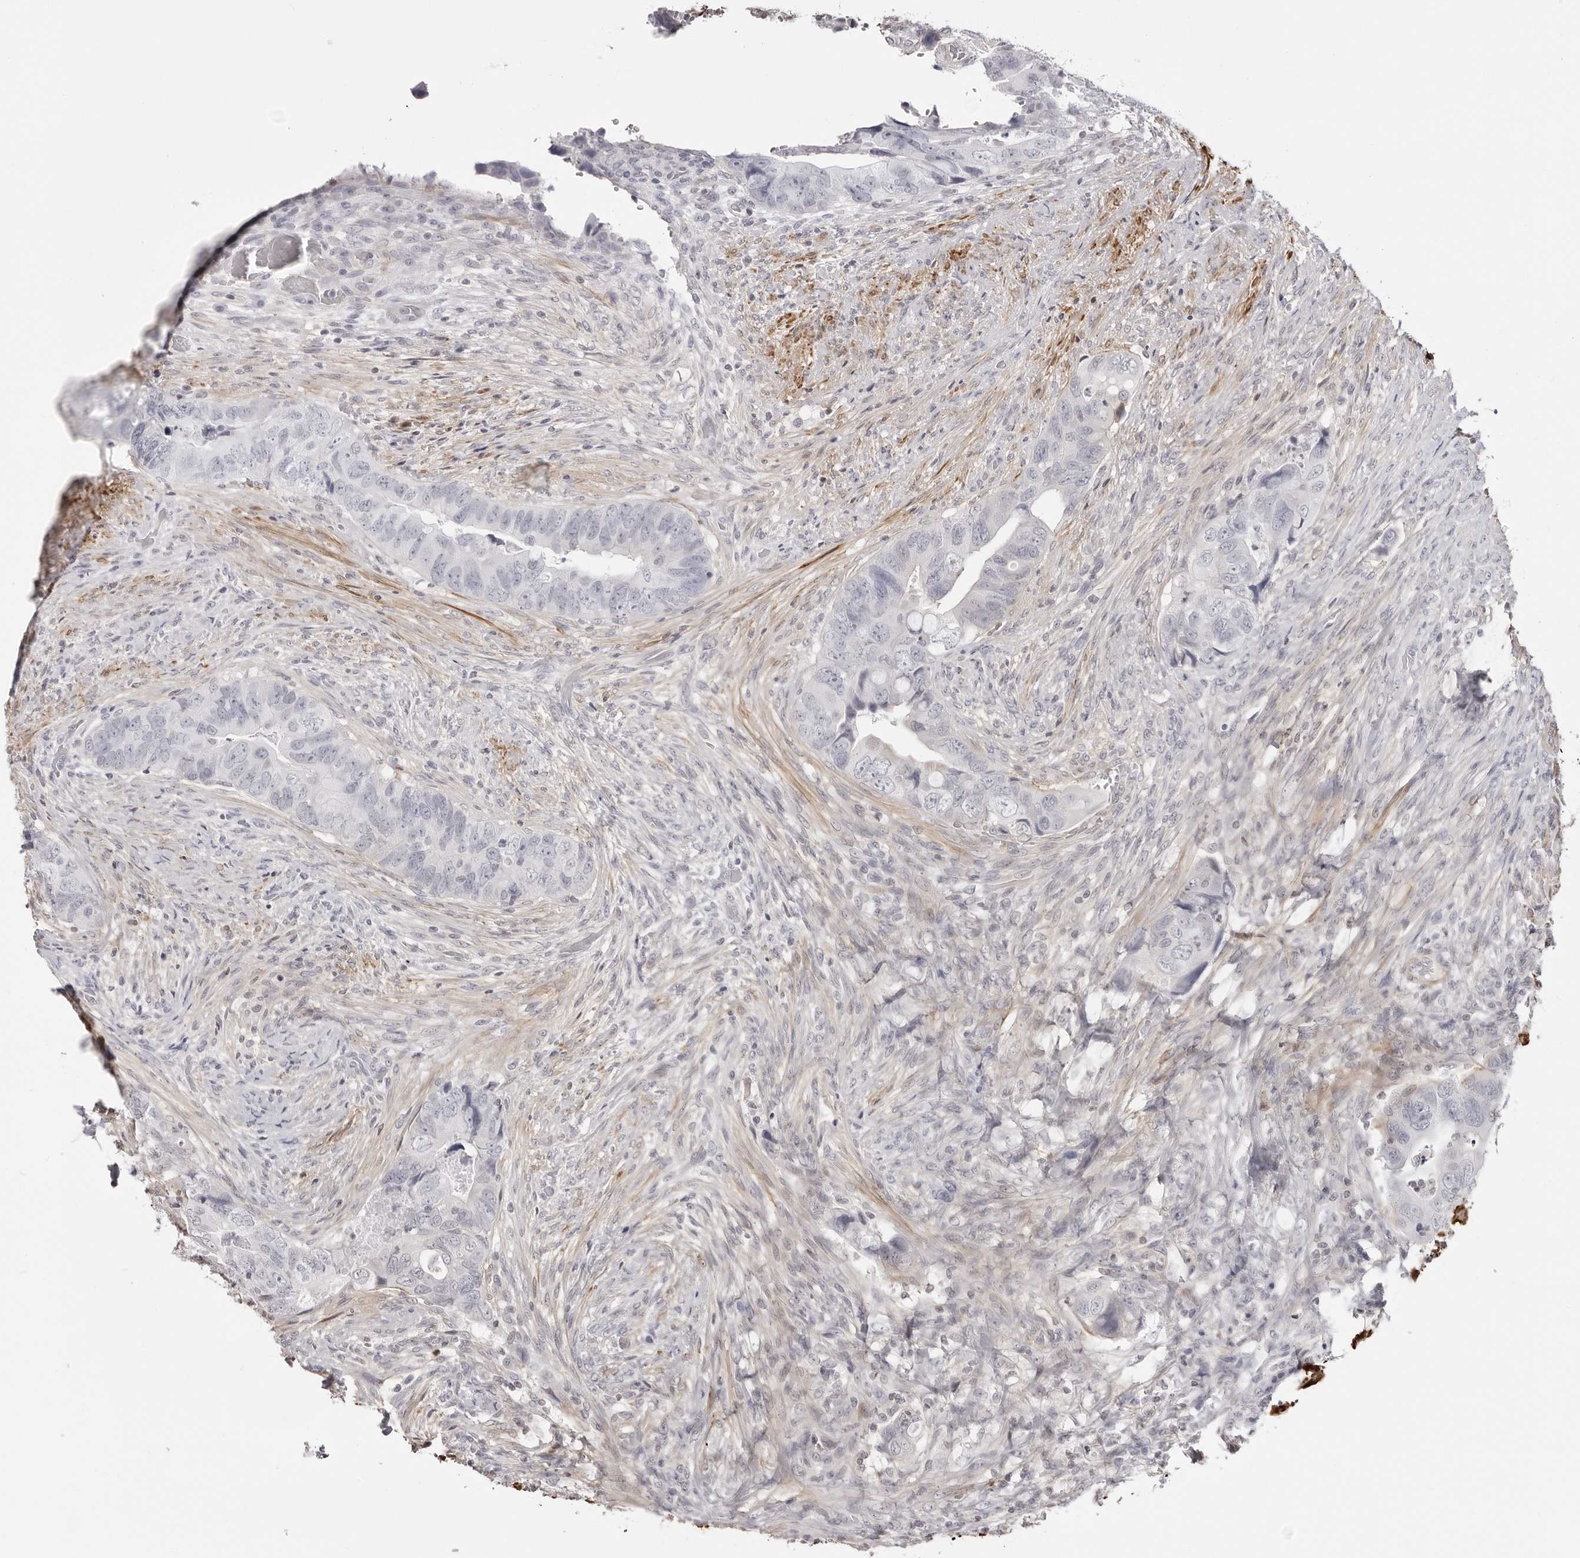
{"staining": {"intensity": "negative", "quantity": "none", "location": "none"}, "tissue": "colorectal cancer", "cell_type": "Tumor cells", "image_type": "cancer", "snomed": [{"axis": "morphology", "description": "Adenocarcinoma, NOS"}, {"axis": "topography", "description": "Rectum"}], "caption": "This is an IHC micrograph of human adenocarcinoma (colorectal). There is no positivity in tumor cells.", "gene": "UNK", "patient": {"sex": "male", "age": 63}}